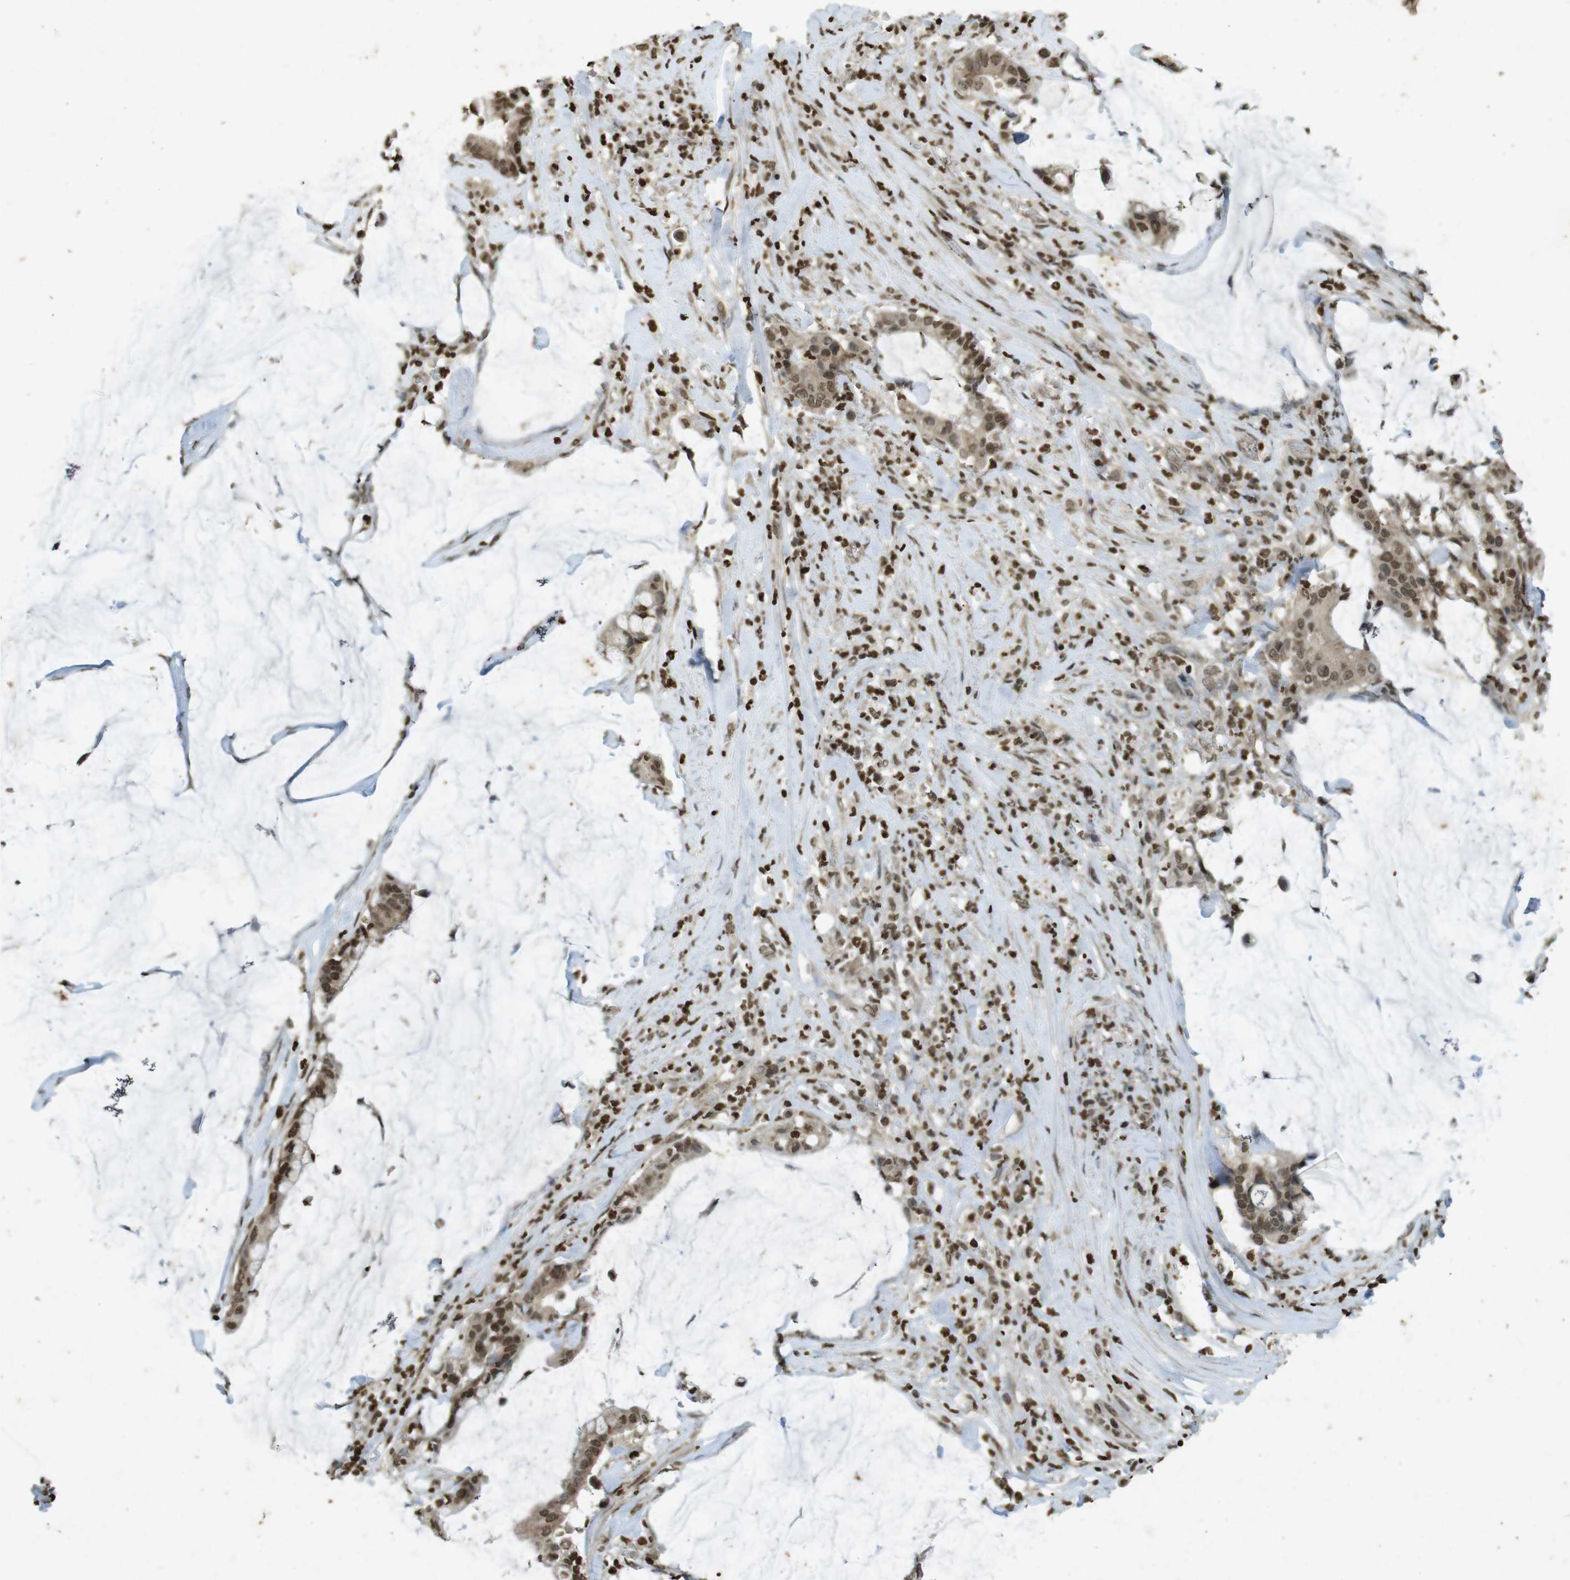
{"staining": {"intensity": "moderate", "quantity": ">75%", "location": "cytoplasmic/membranous,nuclear"}, "tissue": "pancreatic cancer", "cell_type": "Tumor cells", "image_type": "cancer", "snomed": [{"axis": "morphology", "description": "Adenocarcinoma, NOS"}, {"axis": "topography", "description": "Pancreas"}], "caption": "Pancreatic cancer tissue displays moderate cytoplasmic/membranous and nuclear expression in approximately >75% of tumor cells, visualized by immunohistochemistry. Immunohistochemistry (ihc) stains the protein in brown and the nuclei are stained blue.", "gene": "ORC4", "patient": {"sex": "male", "age": 41}}